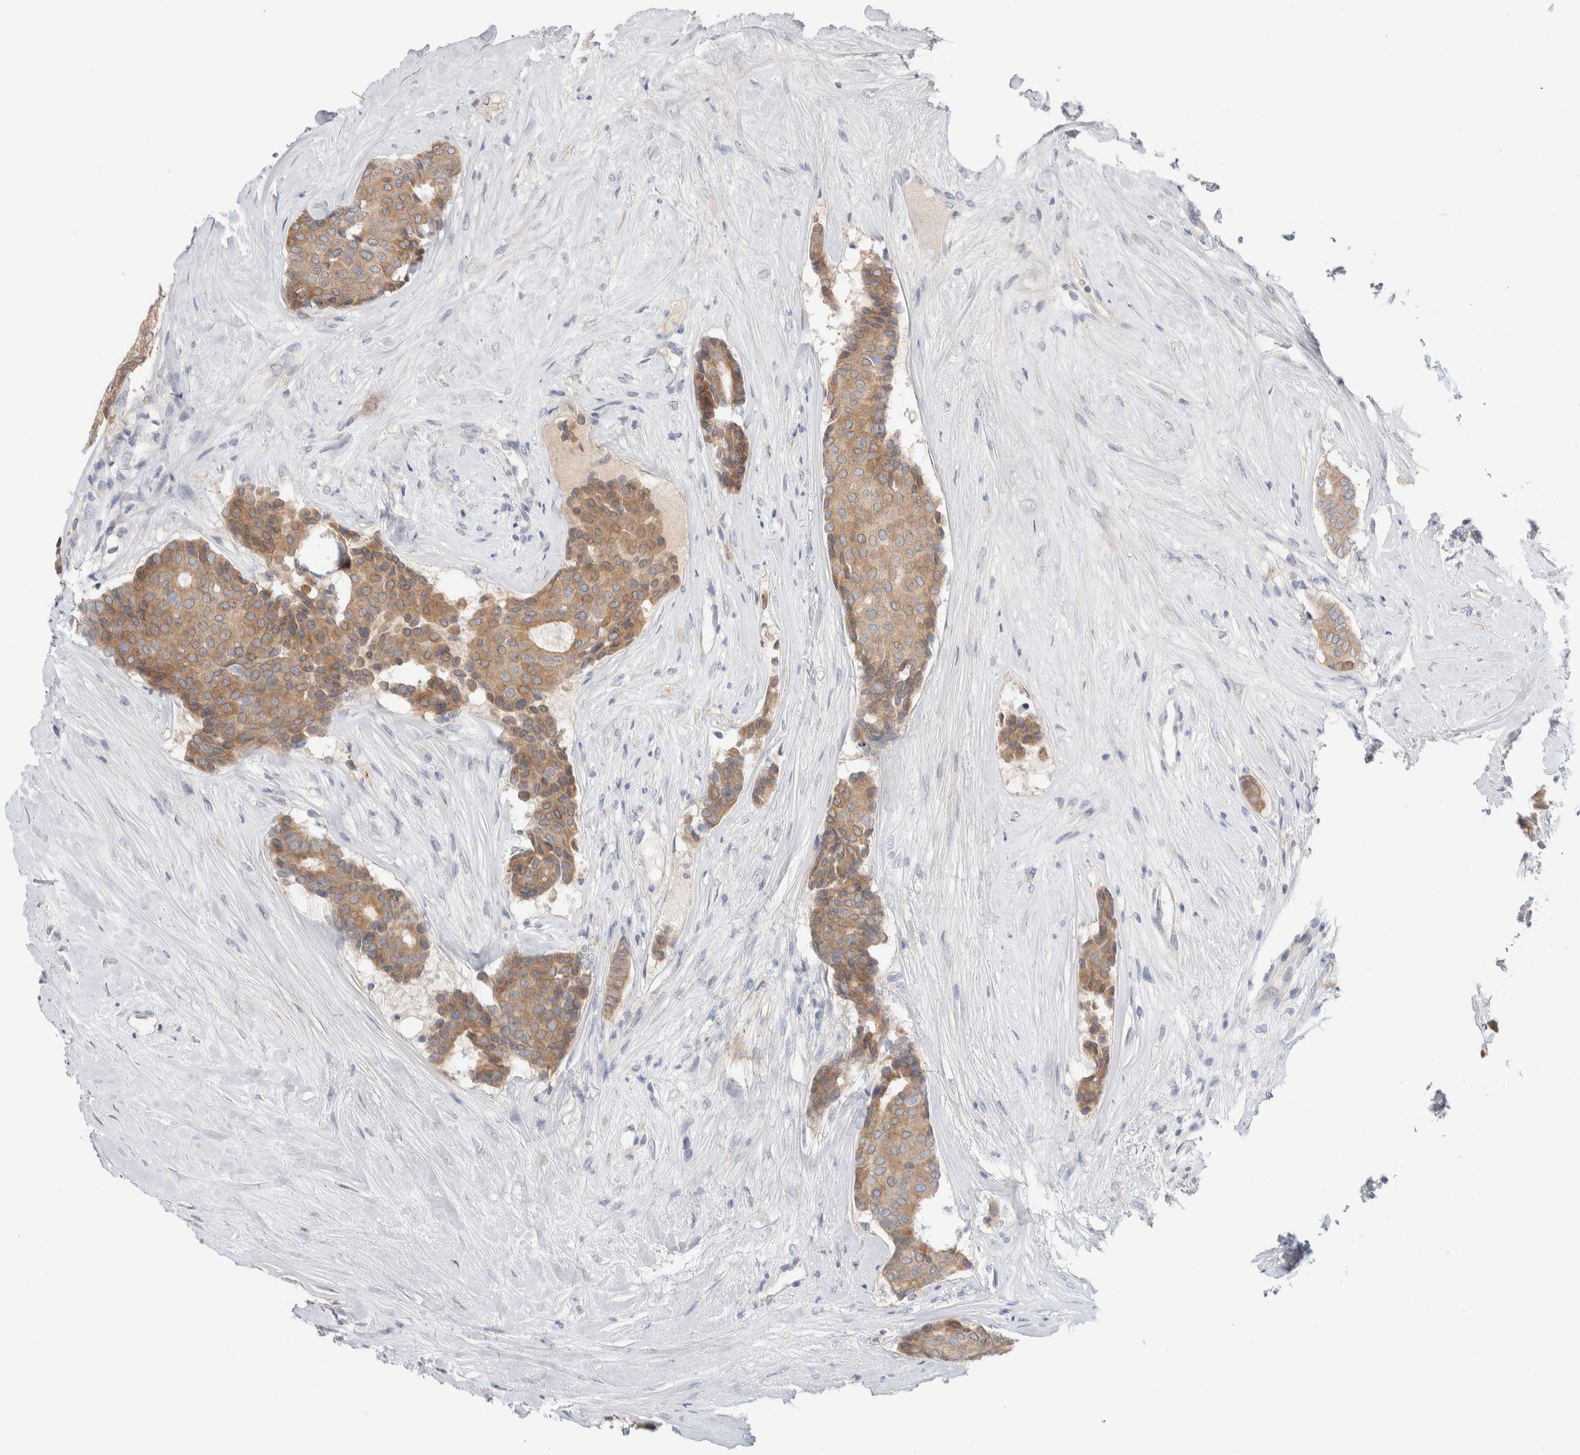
{"staining": {"intensity": "moderate", "quantity": ">75%", "location": "cytoplasmic/membranous"}, "tissue": "breast cancer", "cell_type": "Tumor cells", "image_type": "cancer", "snomed": [{"axis": "morphology", "description": "Duct carcinoma"}, {"axis": "topography", "description": "Breast"}], "caption": "Human breast invasive ductal carcinoma stained for a protein (brown) shows moderate cytoplasmic/membranous positive staining in approximately >75% of tumor cells.", "gene": "RUSF1", "patient": {"sex": "female", "age": 75}}